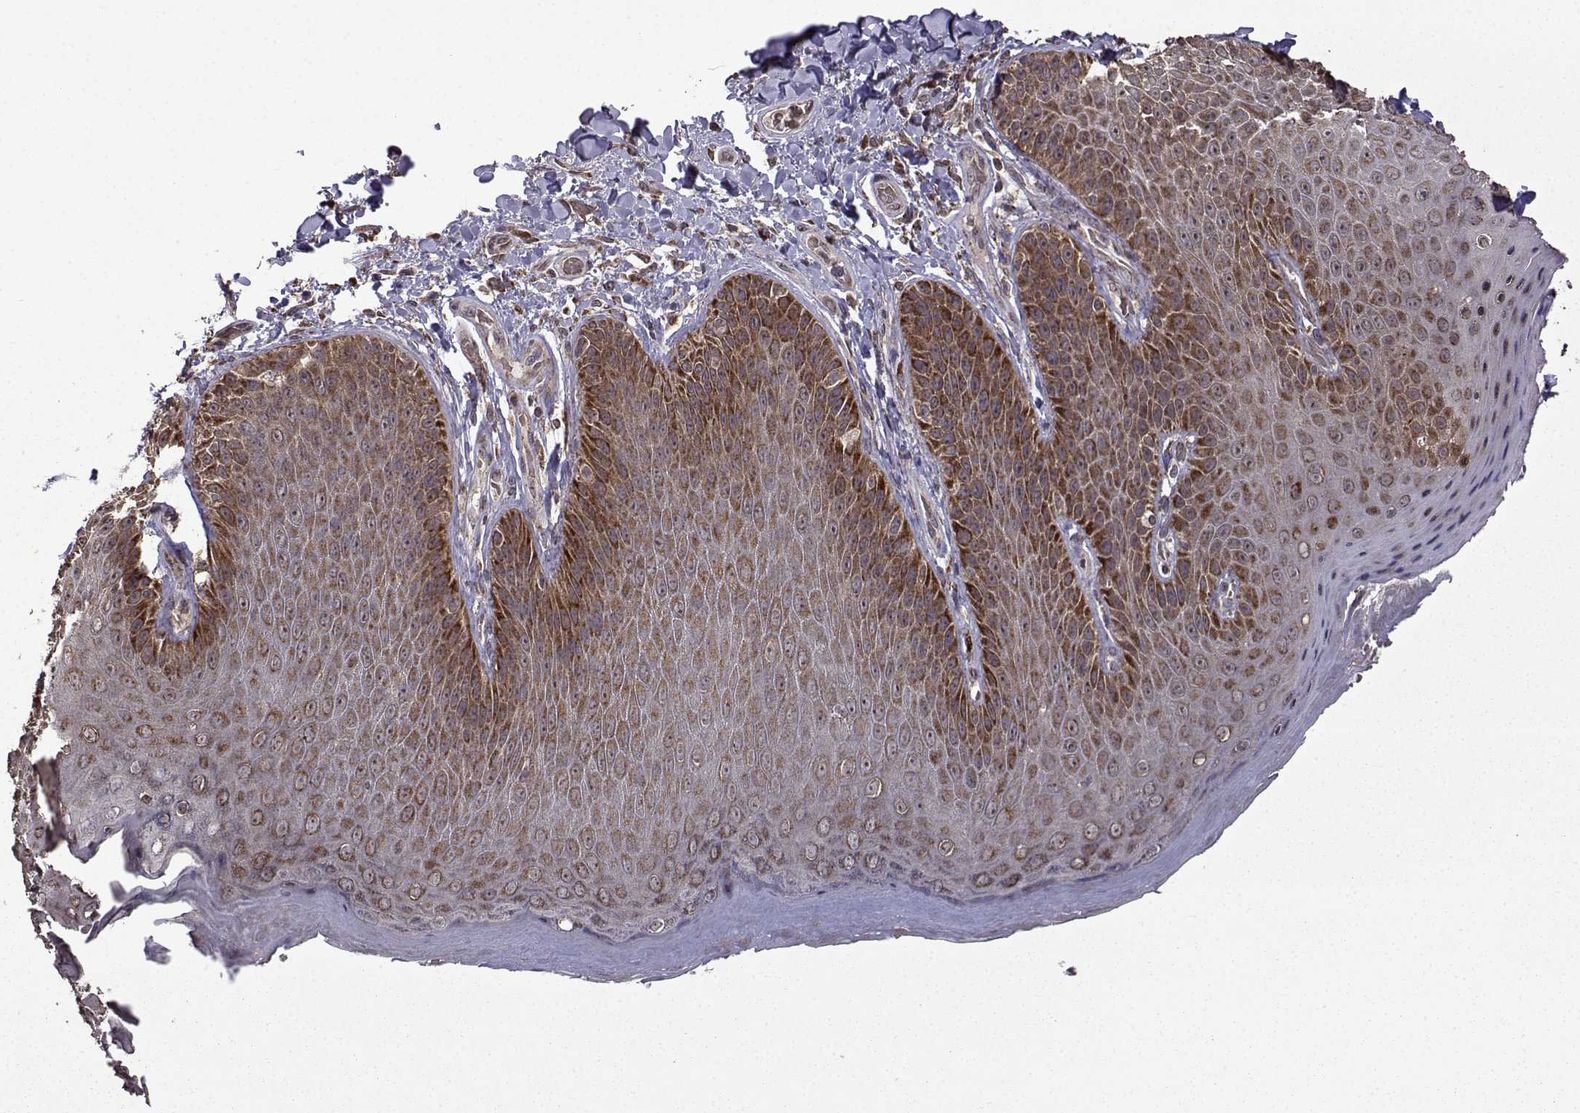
{"staining": {"intensity": "moderate", "quantity": "25%-75%", "location": "cytoplasmic/membranous"}, "tissue": "skin", "cell_type": "Epidermal cells", "image_type": "normal", "snomed": [{"axis": "morphology", "description": "Normal tissue, NOS"}, {"axis": "topography", "description": "Anal"}], "caption": "Normal skin exhibits moderate cytoplasmic/membranous expression in approximately 25%-75% of epidermal cells, visualized by immunohistochemistry. (DAB (3,3'-diaminobenzidine) IHC, brown staining for protein, blue staining for nuclei).", "gene": "TAB2", "patient": {"sex": "male", "age": 53}}